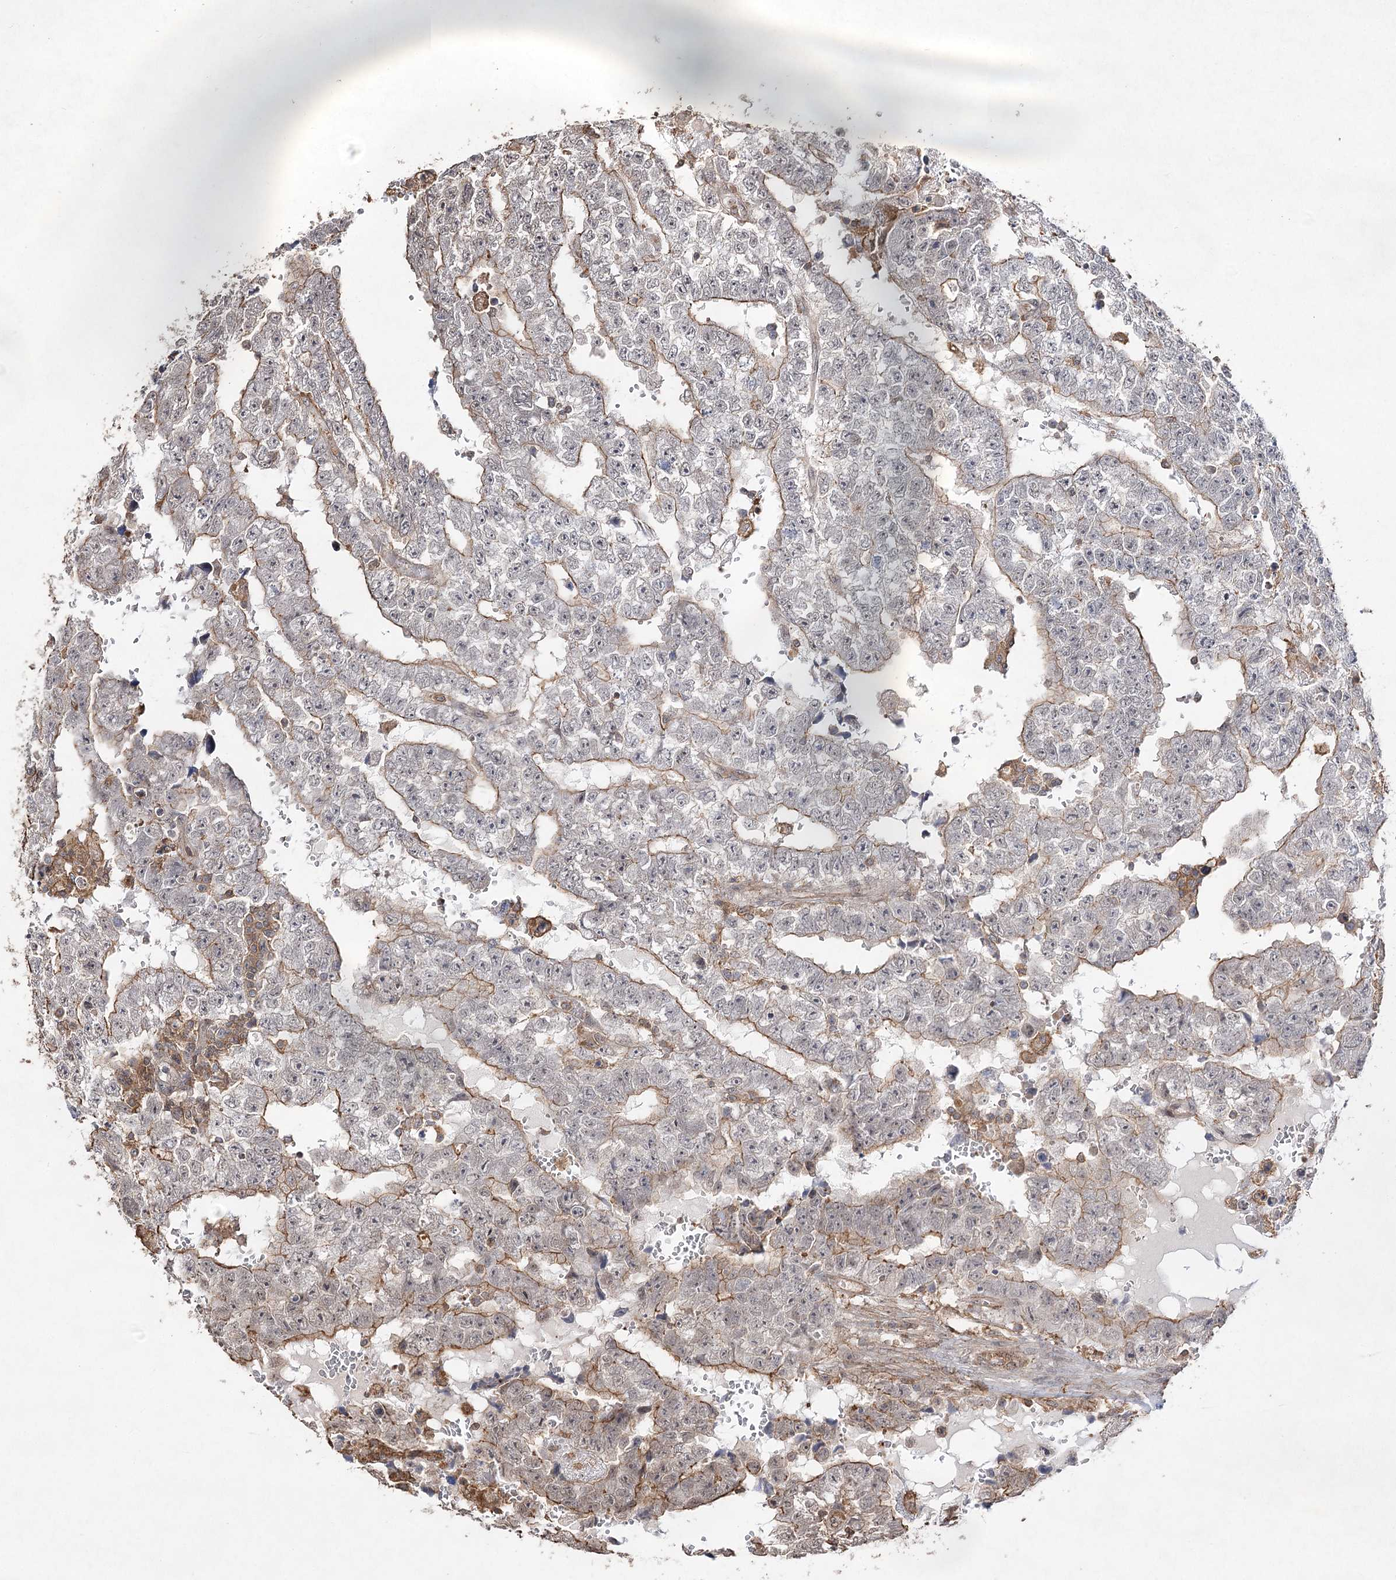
{"staining": {"intensity": "moderate", "quantity": "25%-75%", "location": "cytoplasmic/membranous"}, "tissue": "testis cancer", "cell_type": "Tumor cells", "image_type": "cancer", "snomed": [{"axis": "morphology", "description": "Carcinoma, Embryonal, NOS"}, {"axis": "topography", "description": "Testis"}], "caption": "Immunohistochemical staining of human testis cancer (embryonal carcinoma) reveals medium levels of moderate cytoplasmic/membranous protein expression in approximately 25%-75% of tumor cells. (DAB IHC with brightfield microscopy, high magnification).", "gene": "OBSL1", "patient": {"sex": "male", "age": 25}}